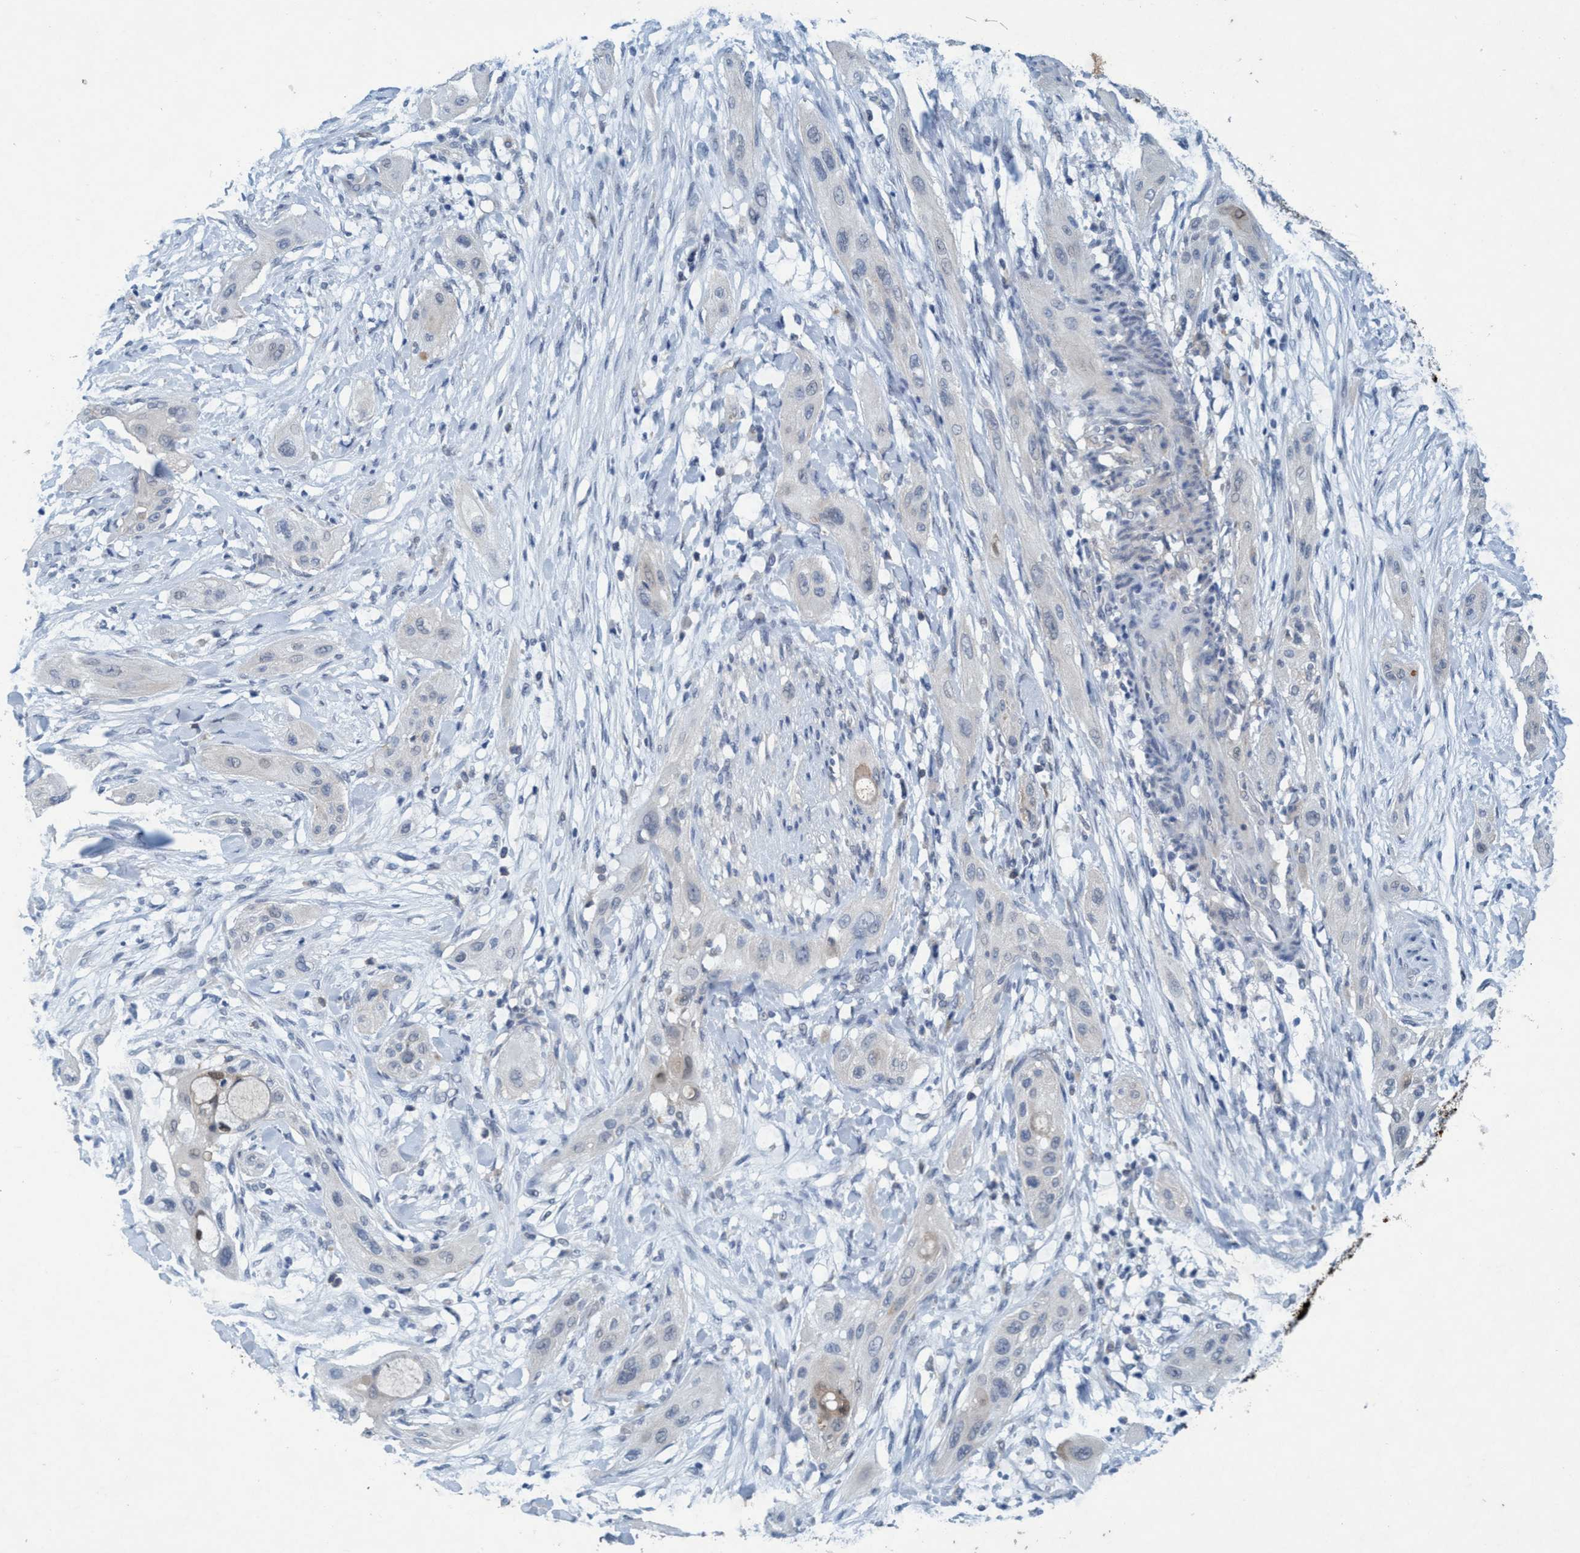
{"staining": {"intensity": "negative", "quantity": "none", "location": "none"}, "tissue": "lung cancer", "cell_type": "Tumor cells", "image_type": "cancer", "snomed": [{"axis": "morphology", "description": "Squamous cell carcinoma, NOS"}, {"axis": "topography", "description": "Lung"}], "caption": "Immunohistochemistry of human lung cancer (squamous cell carcinoma) exhibits no expression in tumor cells. (DAB (3,3'-diaminobenzidine) IHC, high magnification).", "gene": "RNF208", "patient": {"sex": "female", "age": 47}}